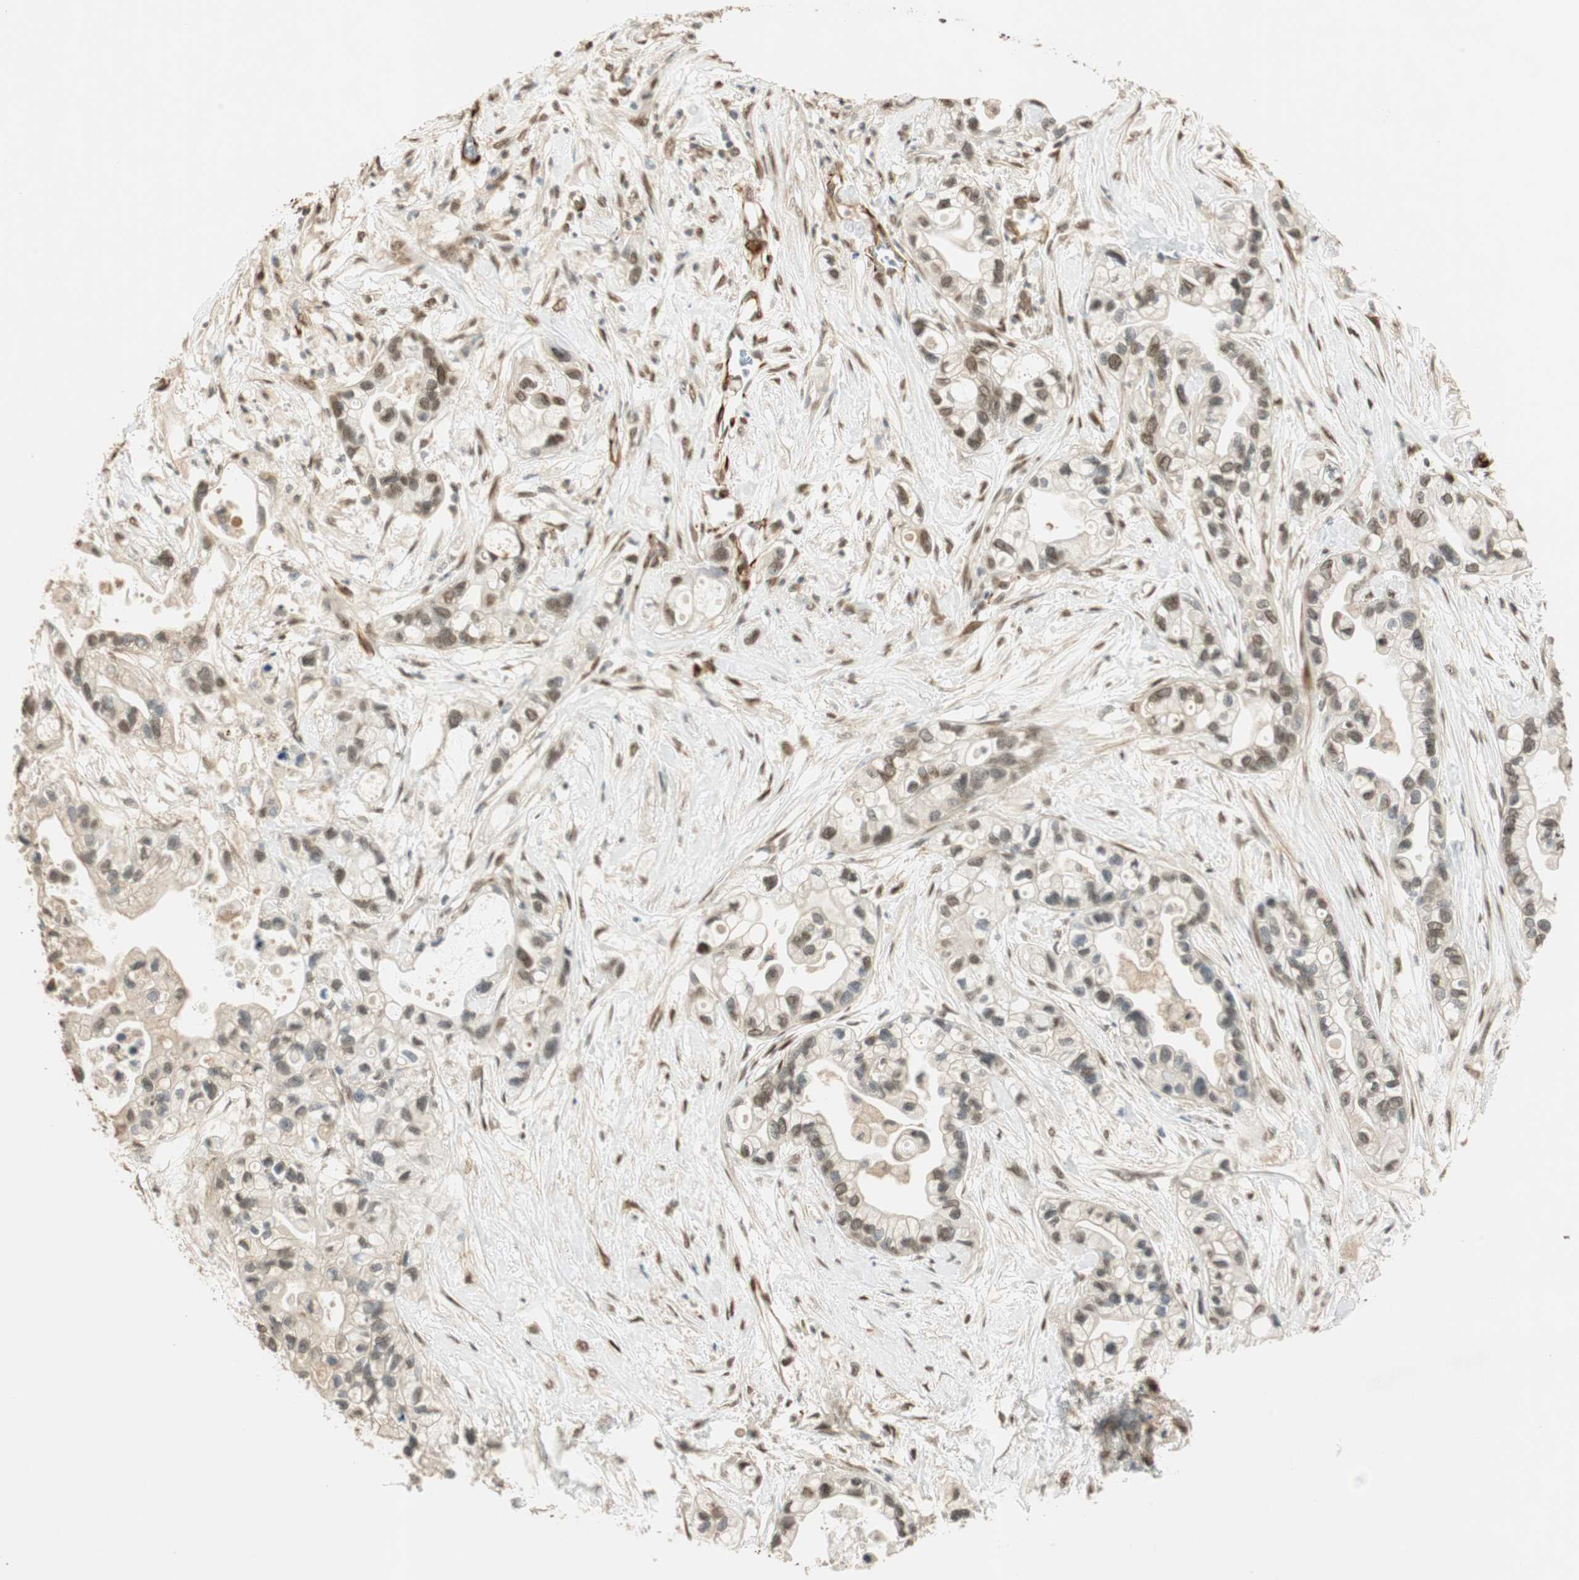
{"staining": {"intensity": "negative", "quantity": "none", "location": "none"}, "tissue": "pancreatic cancer", "cell_type": "Tumor cells", "image_type": "cancer", "snomed": [{"axis": "morphology", "description": "Adenocarcinoma, NOS"}, {"axis": "topography", "description": "Pancreas"}], "caption": "Immunohistochemistry histopathology image of pancreatic cancer stained for a protein (brown), which reveals no staining in tumor cells. Brightfield microscopy of immunohistochemistry stained with DAB (brown) and hematoxylin (blue), captured at high magnification.", "gene": "NES", "patient": {"sex": "female", "age": 77}}